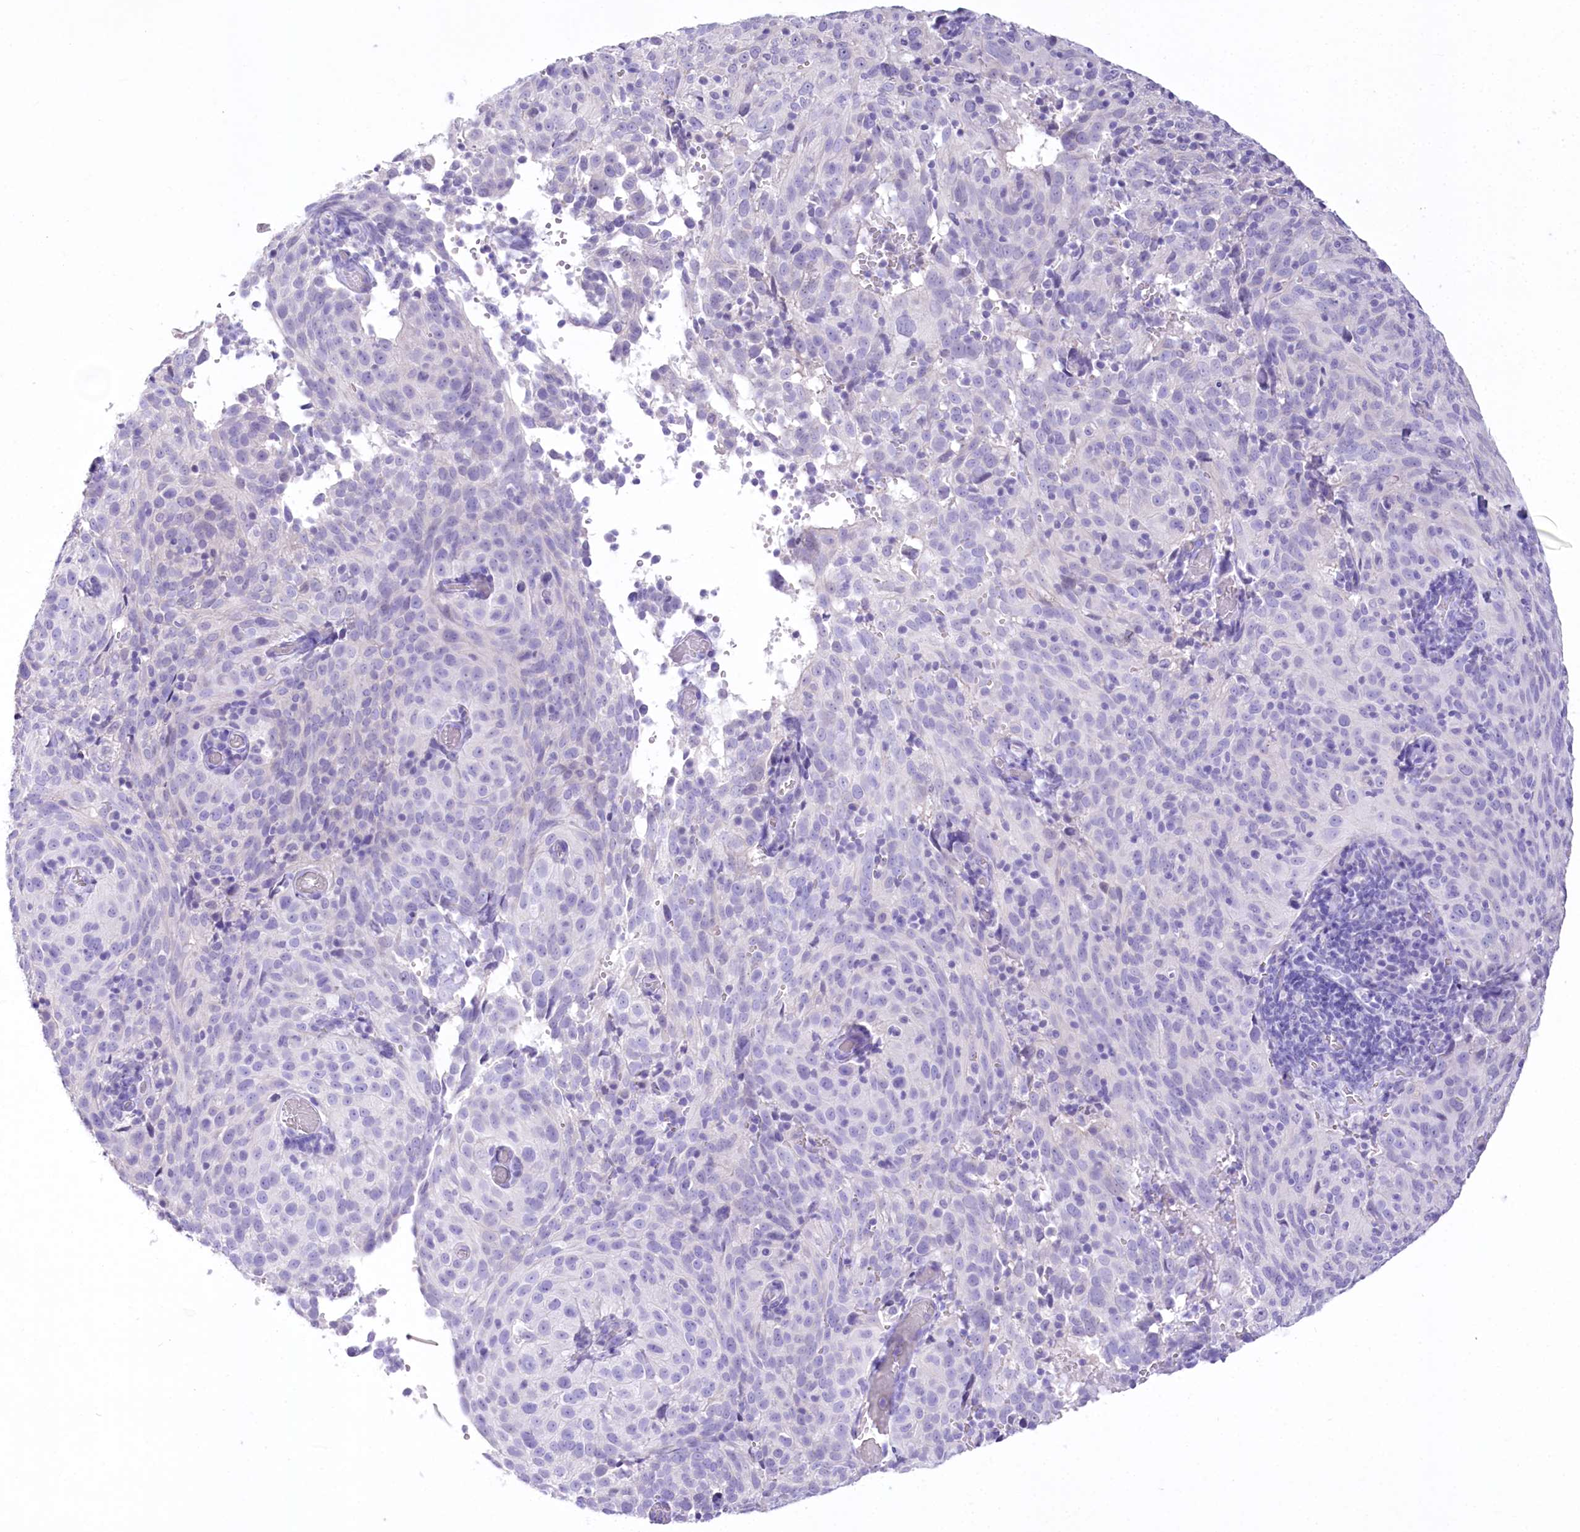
{"staining": {"intensity": "negative", "quantity": "none", "location": "none"}, "tissue": "cervical cancer", "cell_type": "Tumor cells", "image_type": "cancer", "snomed": [{"axis": "morphology", "description": "Squamous cell carcinoma, NOS"}, {"axis": "topography", "description": "Cervix"}], "caption": "Image shows no protein positivity in tumor cells of squamous cell carcinoma (cervical) tissue.", "gene": "PBLD", "patient": {"sex": "female", "age": 31}}